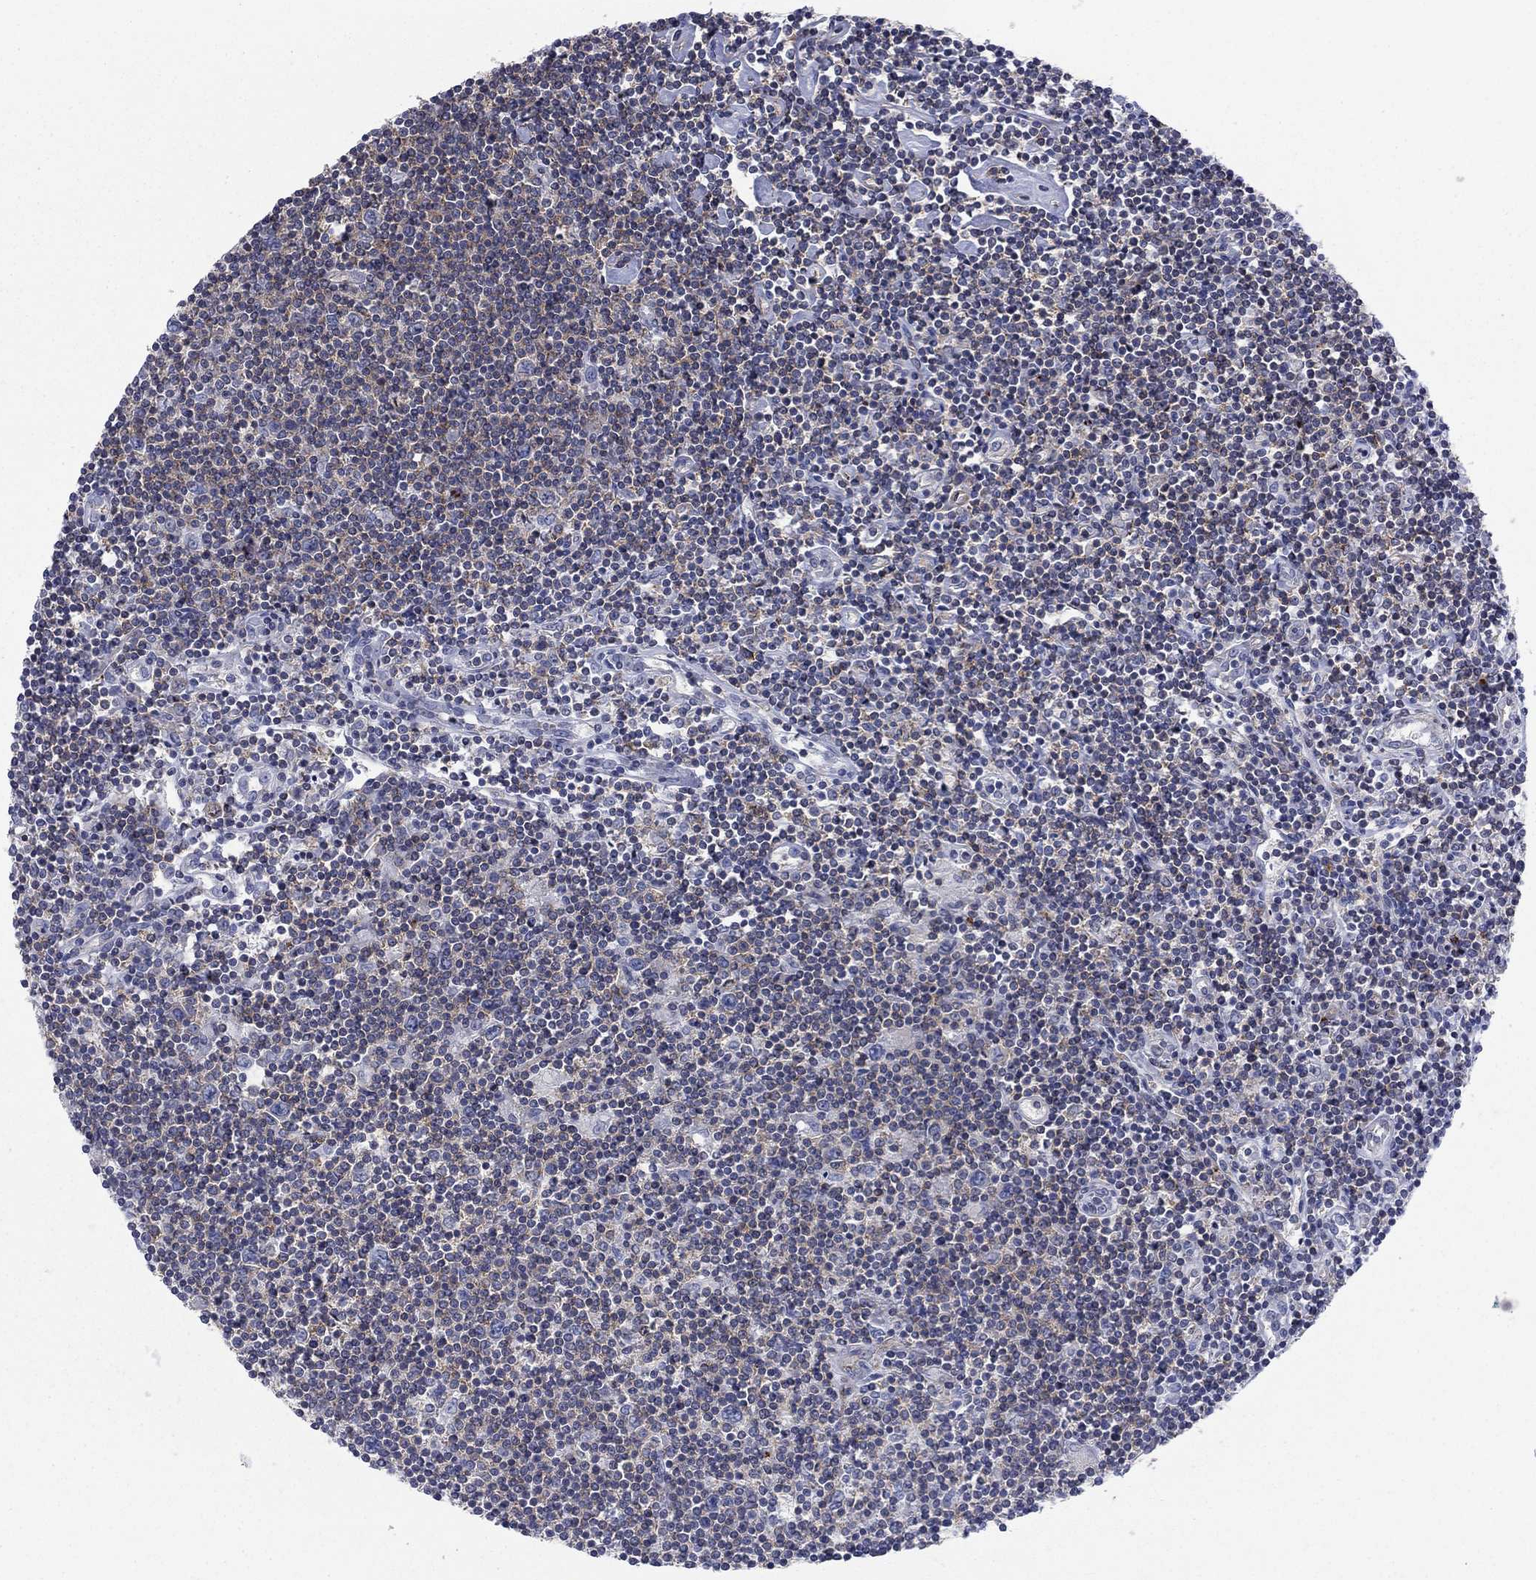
{"staining": {"intensity": "negative", "quantity": "none", "location": "none"}, "tissue": "lymphoma", "cell_type": "Tumor cells", "image_type": "cancer", "snomed": [{"axis": "morphology", "description": "Hodgkin's disease, NOS"}, {"axis": "topography", "description": "Lymph node"}], "caption": "DAB (3,3'-diaminobenzidine) immunohistochemical staining of Hodgkin's disease reveals no significant staining in tumor cells.", "gene": "PSD4", "patient": {"sex": "male", "age": 40}}